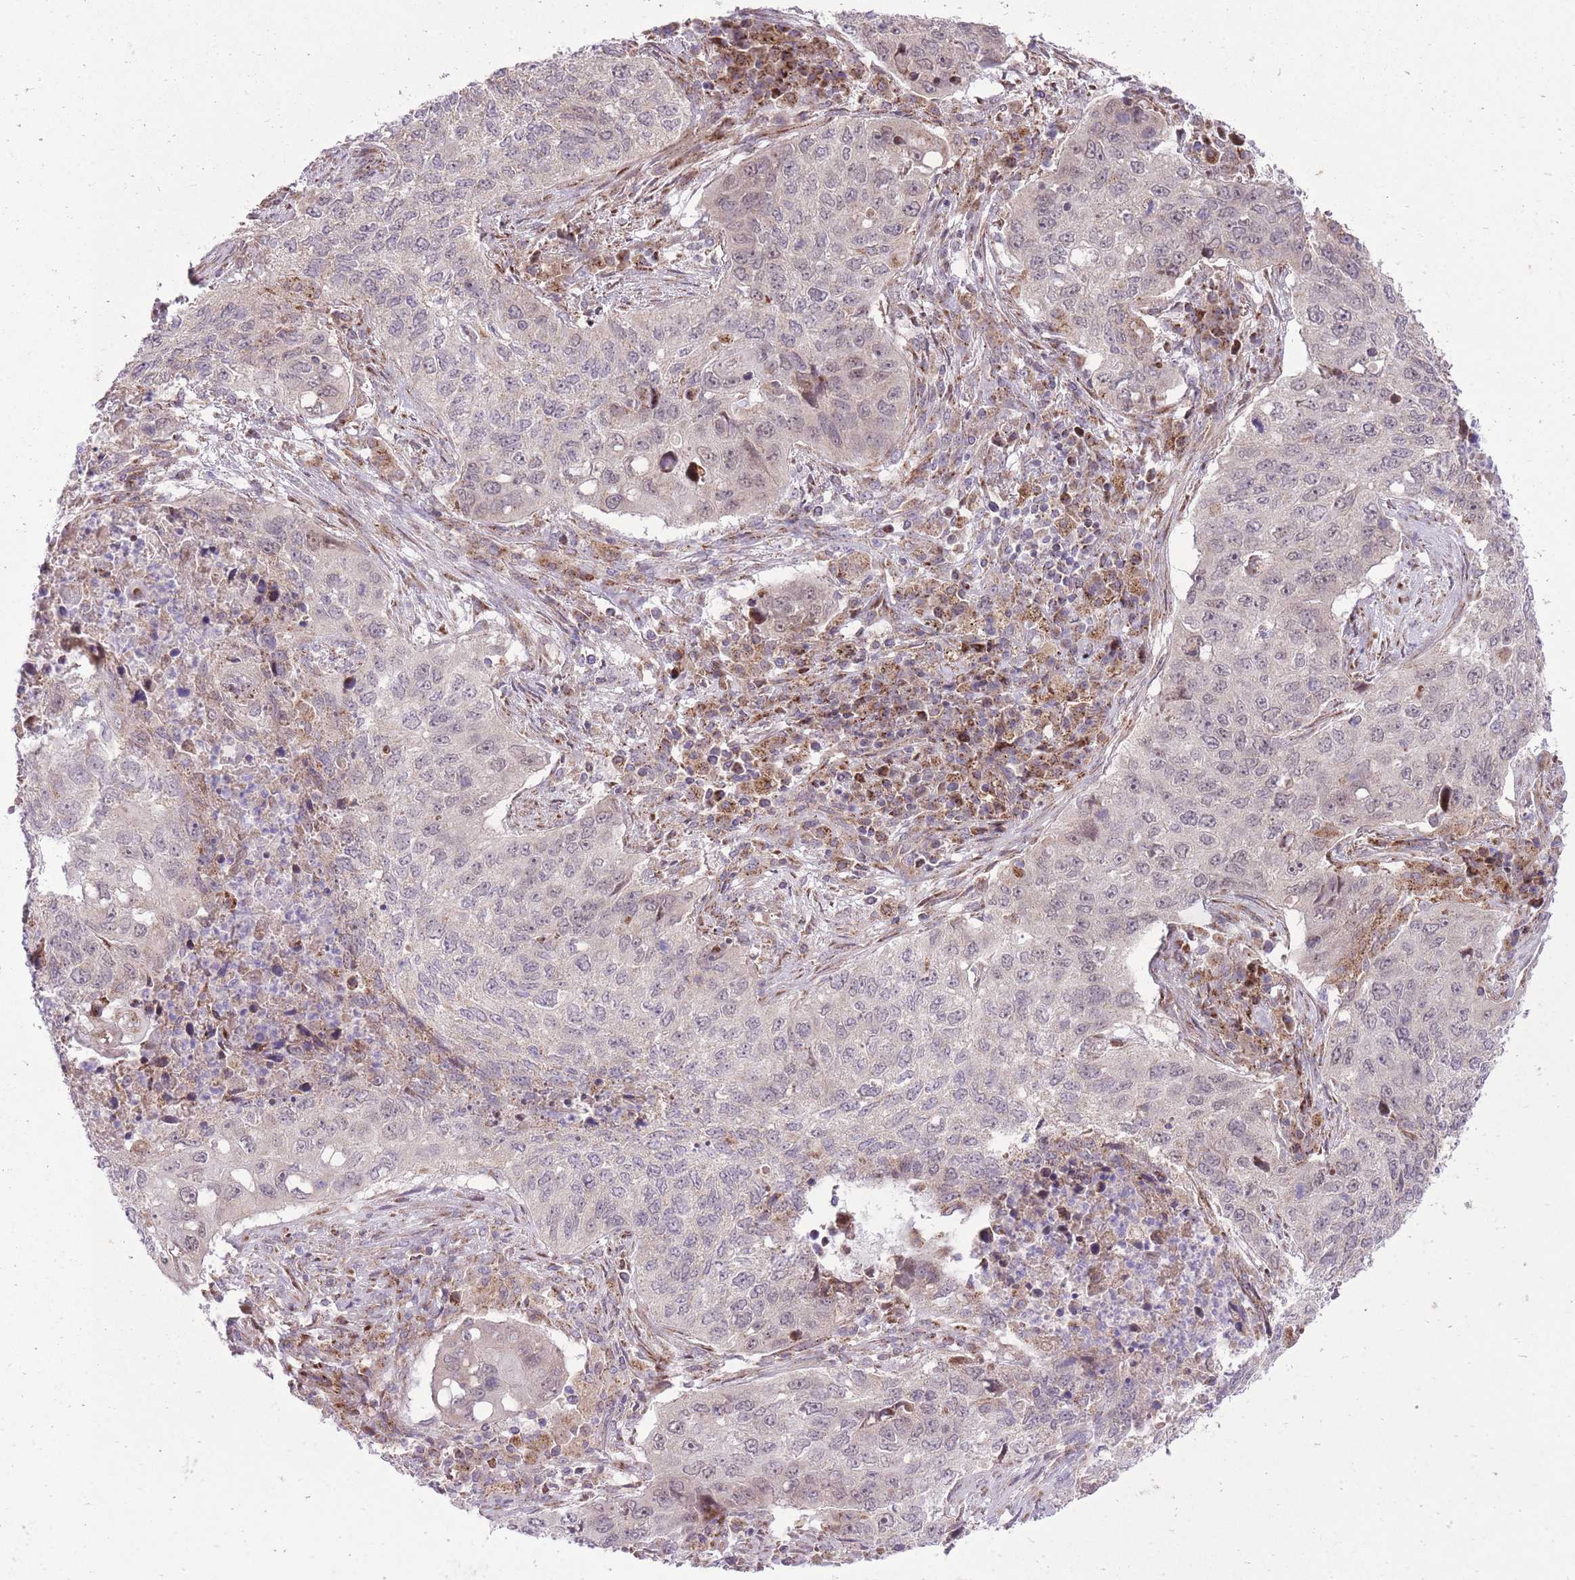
{"staining": {"intensity": "negative", "quantity": "none", "location": "none"}, "tissue": "lung cancer", "cell_type": "Tumor cells", "image_type": "cancer", "snomed": [{"axis": "morphology", "description": "Squamous cell carcinoma, NOS"}, {"axis": "topography", "description": "Lung"}], "caption": "Tumor cells show no significant staining in squamous cell carcinoma (lung).", "gene": "SLC4A4", "patient": {"sex": "female", "age": 63}}